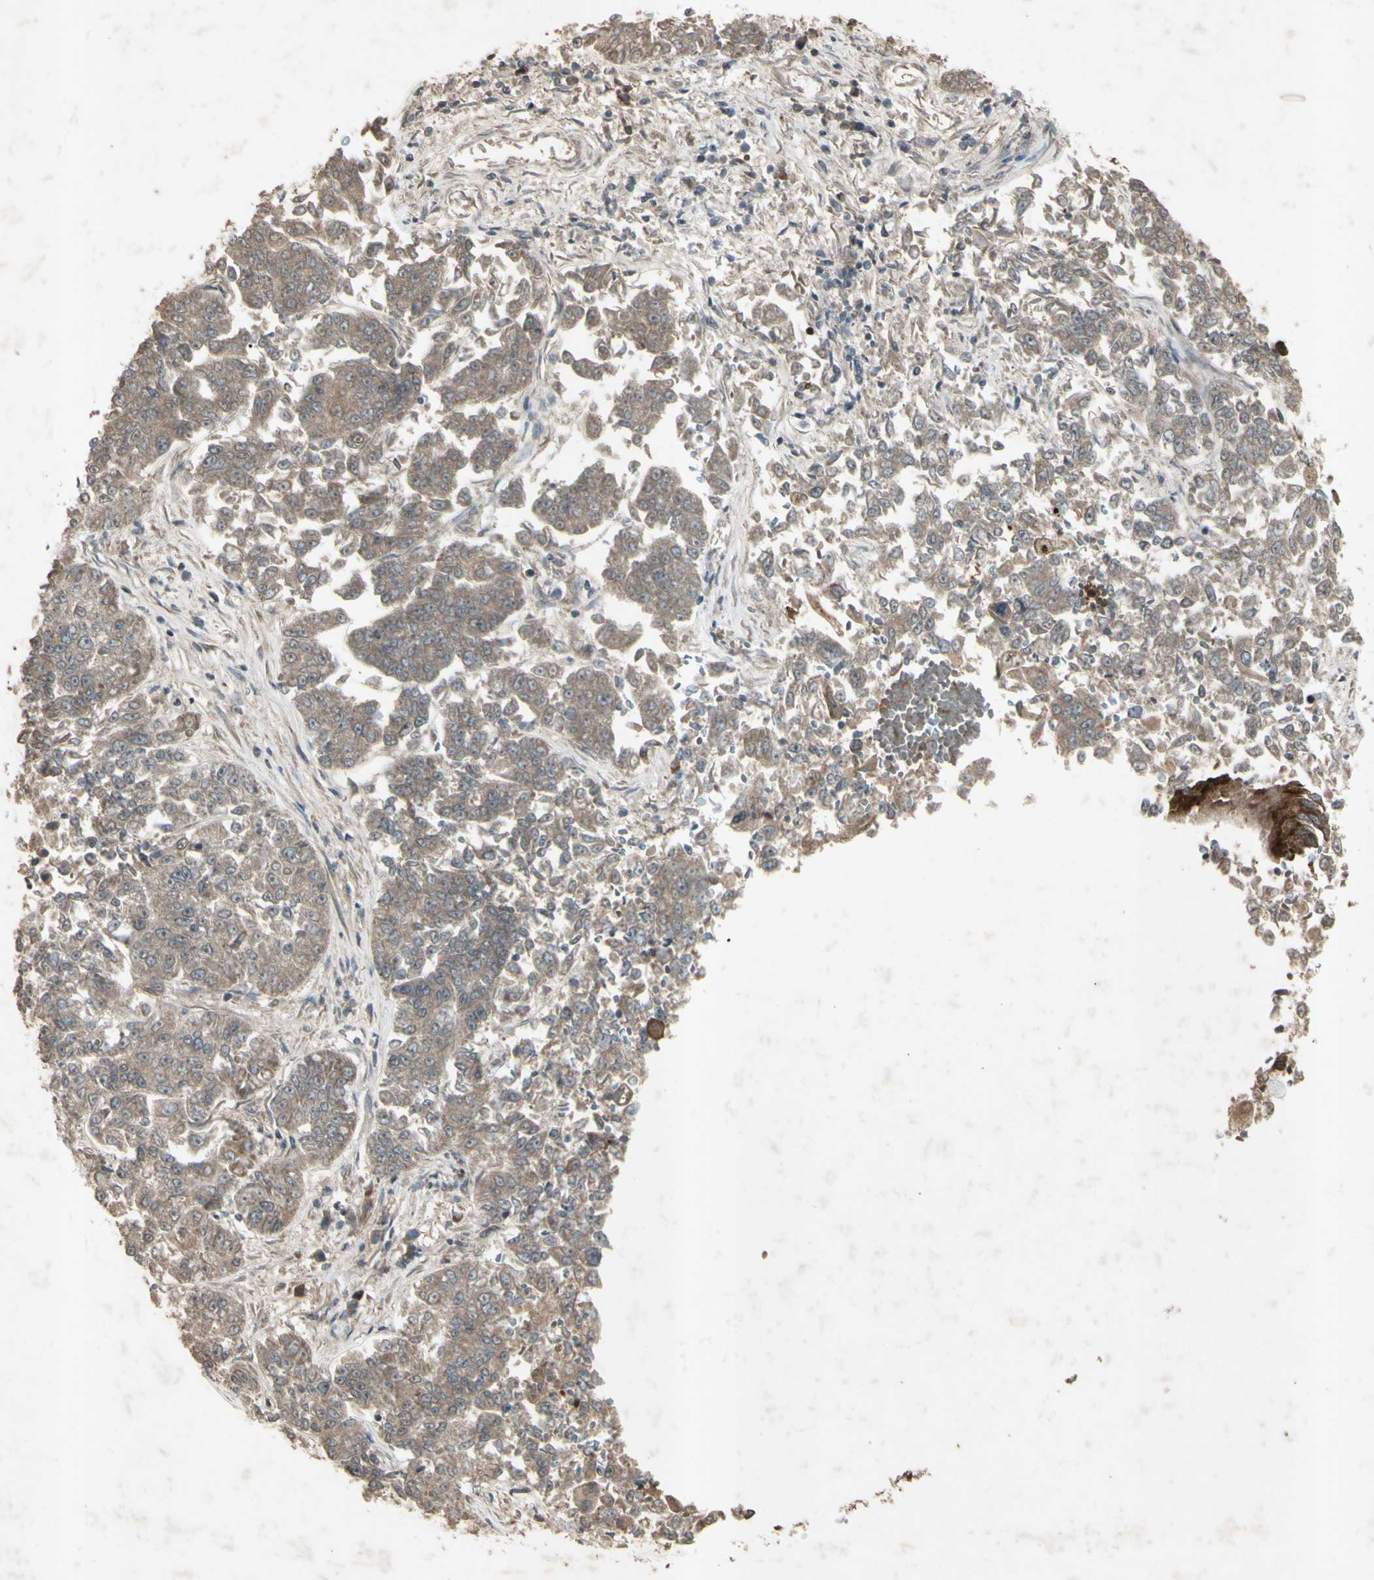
{"staining": {"intensity": "weak", "quantity": ">75%", "location": "cytoplasmic/membranous"}, "tissue": "lung cancer", "cell_type": "Tumor cells", "image_type": "cancer", "snomed": [{"axis": "morphology", "description": "Adenocarcinoma, NOS"}, {"axis": "topography", "description": "Lung"}], "caption": "DAB (3,3'-diaminobenzidine) immunohistochemical staining of human lung cancer (adenocarcinoma) shows weak cytoplasmic/membranous protein expression in approximately >75% of tumor cells.", "gene": "AP1G1", "patient": {"sex": "male", "age": 84}}